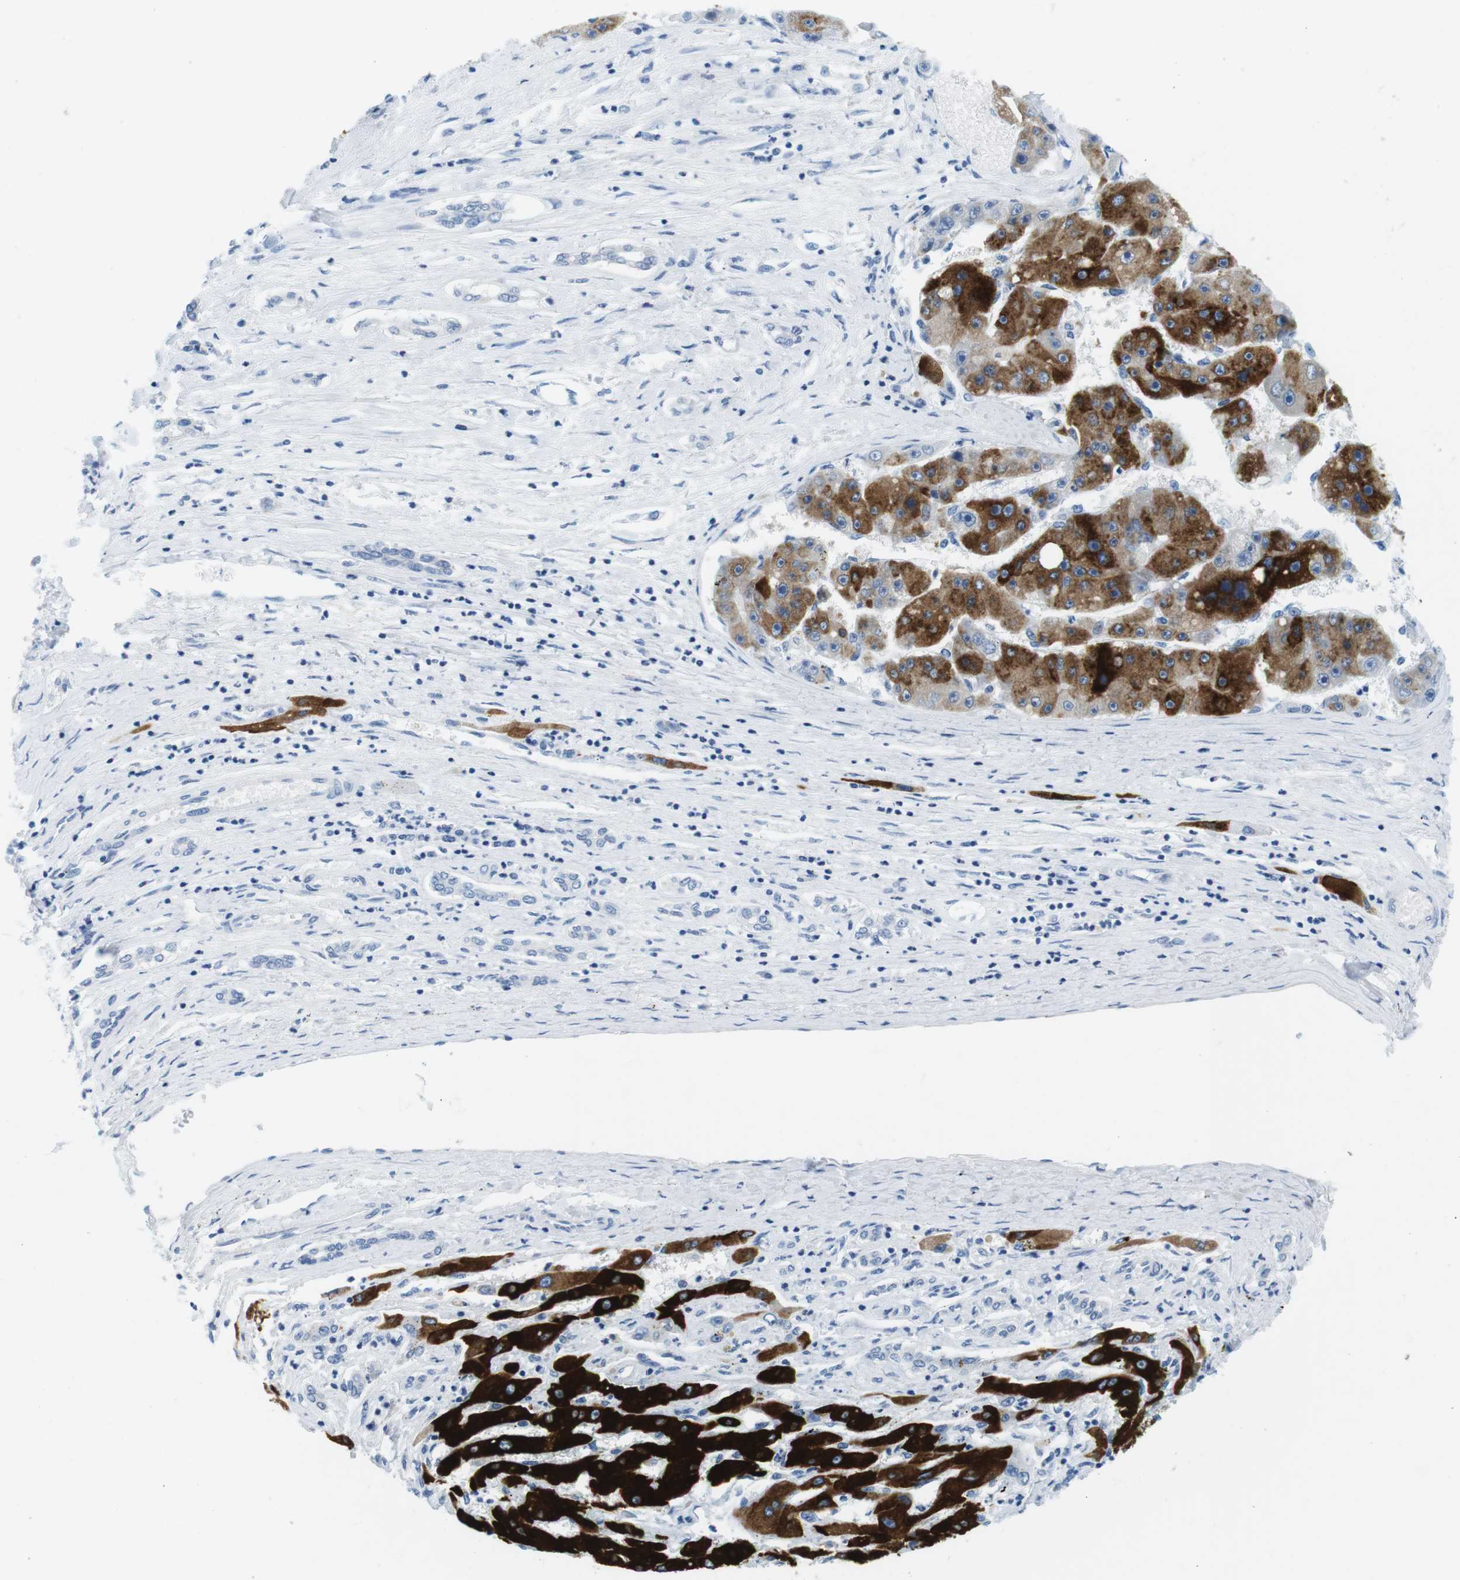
{"staining": {"intensity": "strong", "quantity": ">75%", "location": "cytoplasmic/membranous"}, "tissue": "liver cancer", "cell_type": "Tumor cells", "image_type": "cancer", "snomed": [{"axis": "morphology", "description": "Carcinoma, Hepatocellular, NOS"}, {"axis": "topography", "description": "Liver"}], "caption": "Liver cancer stained with a protein marker displays strong staining in tumor cells.", "gene": "CYP2C9", "patient": {"sex": "female", "age": 61}}